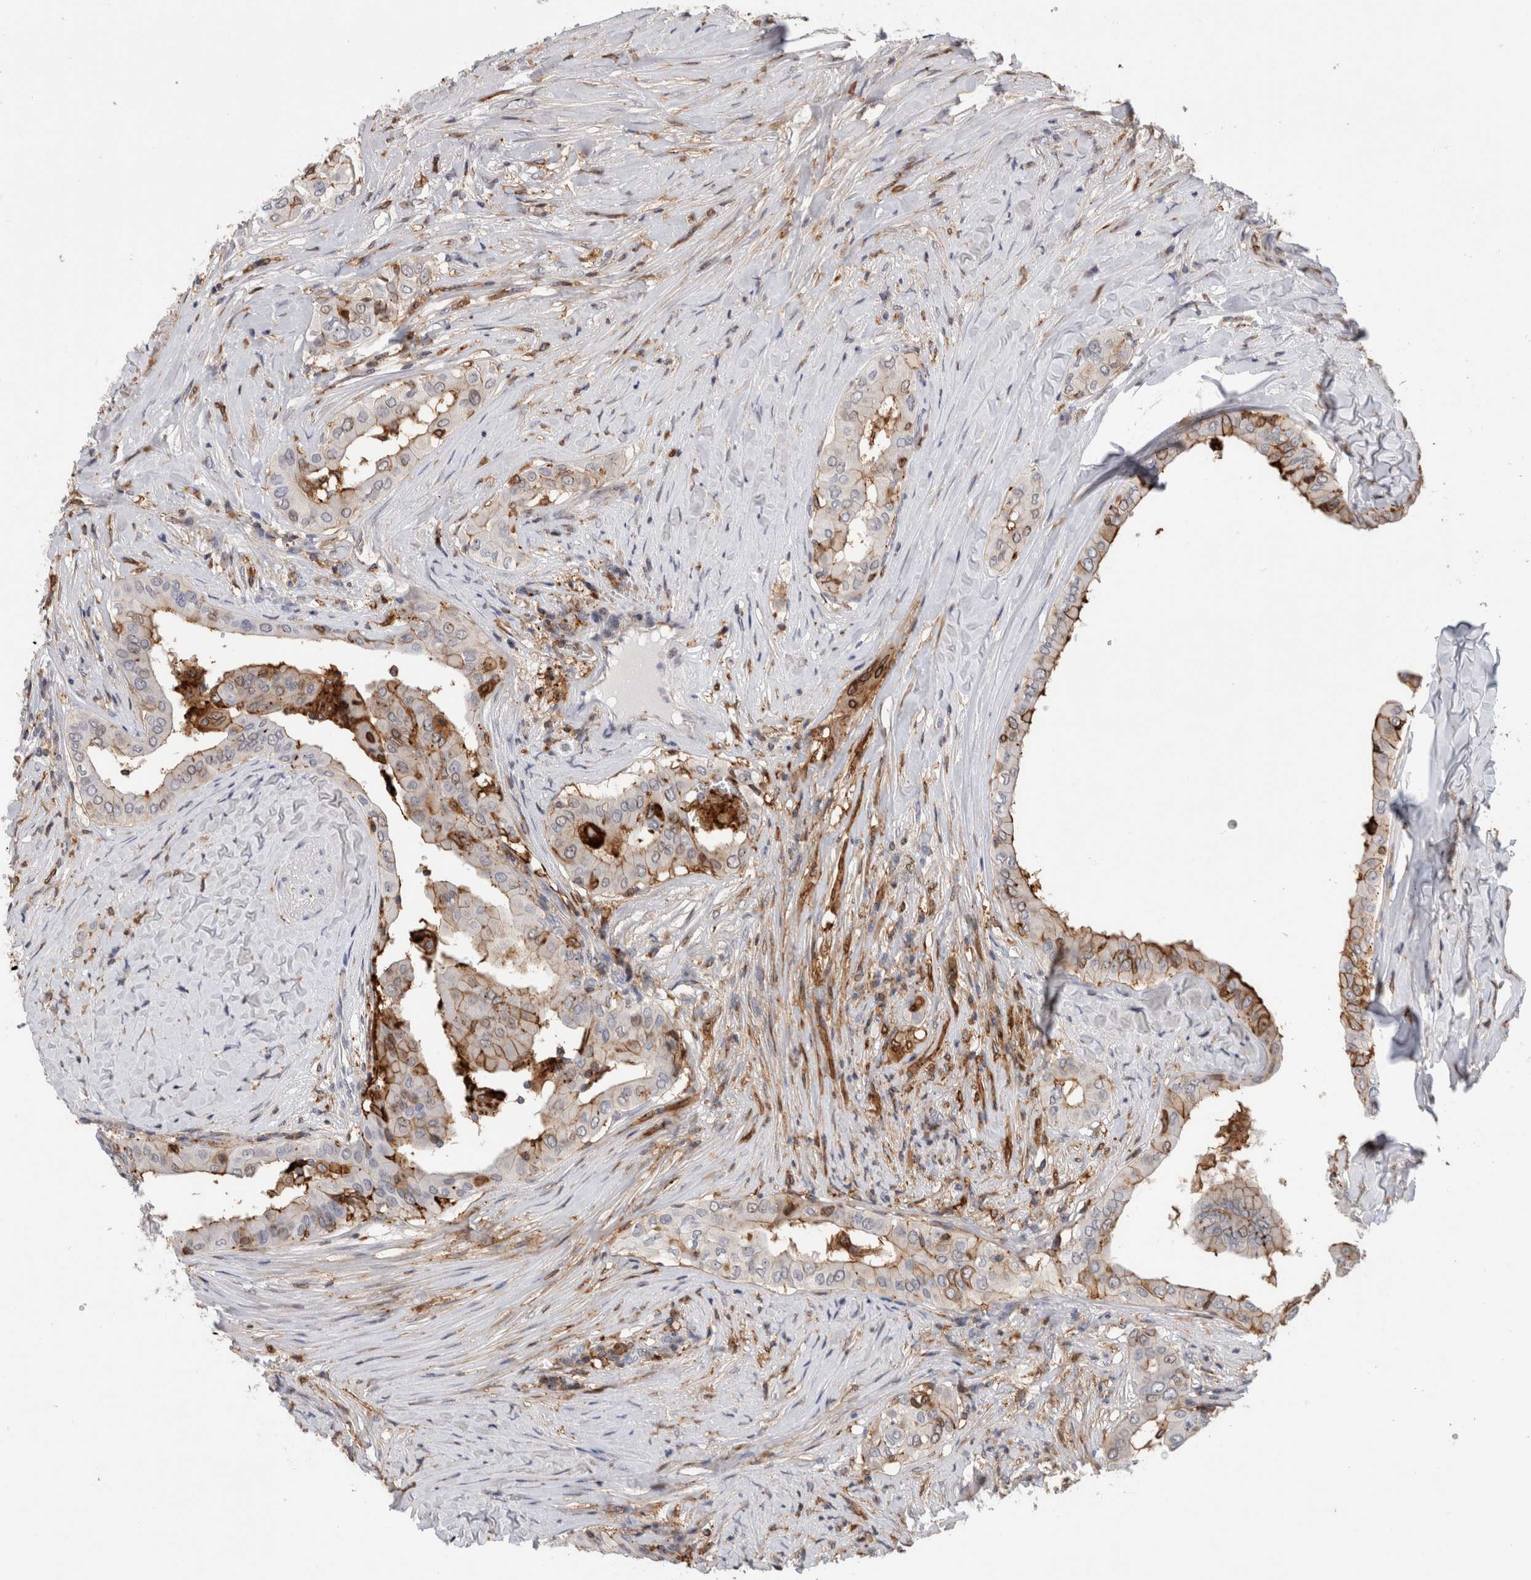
{"staining": {"intensity": "moderate", "quantity": "<25%", "location": "cytoplasmic/membranous"}, "tissue": "thyroid cancer", "cell_type": "Tumor cells", "image_type": "cancer", "snomed": [{"axis": "morphology", "description": "Papillary adenocarcinoma, NOS"}, {"axis": "topography", "description": "Thyroid gland"}], "caption": "A high-resolution image shows immunohistochemistry staining of thyroid cancer (papillary adenocarcinoma), which shows moderate cytoplasmic/membranous positivity in about <25% of tumor cells.", "gene": "CCDC88B", "patient": {"sex": "male", "age": 33}}